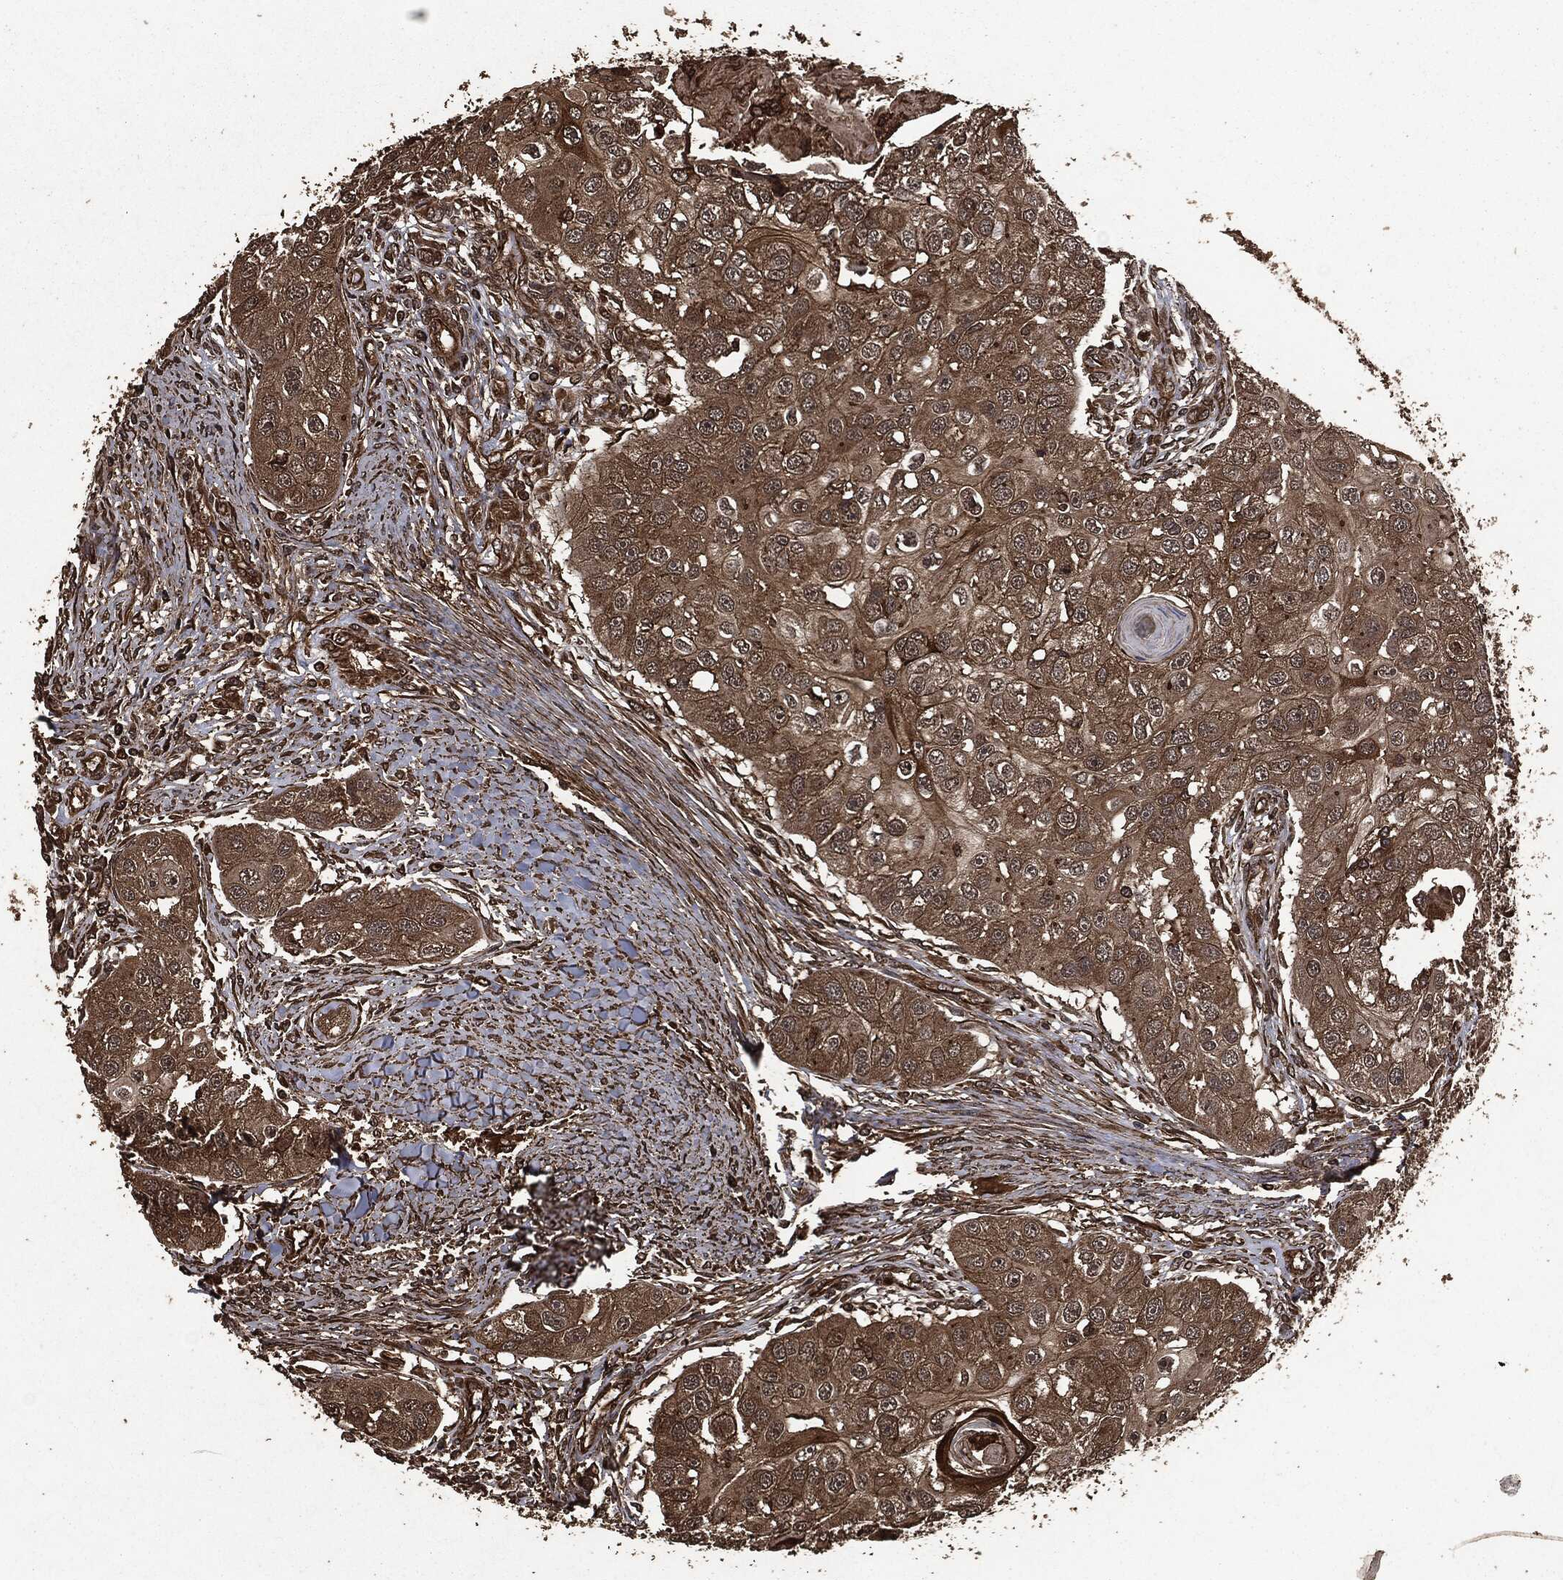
{"staining": {"intensity": "moderate", "quantity": "25%-75%", "location": "cytoplasmic/membranous"}, "tissue": "head and neck cancer", "cell_type": "Tumor cells", "image_type": "cancer", "snomed": [{"axis": "morphology", "description": "Normal tissue, NOS"}, {"axis": "morphology", "description": "Squamous cell carcinoma, NOS"}, {"axis": "topography", "description": "Skeletal muscle"}, {"axis": "topography", "description": "Head-Neck"}], "caption": "Protein expression analysis of human head and neck squamous cell carcinoma reveals moderate cytoplasmic/membranous expression in about 25%-75% of tumor cells. The staining is performed using DAB brown chromogen to label protein expression. The nuclei are counter-stained blue using hematoxylin.", "gene": "HRAS", "patient": {"sex": "male", "age": 51}}